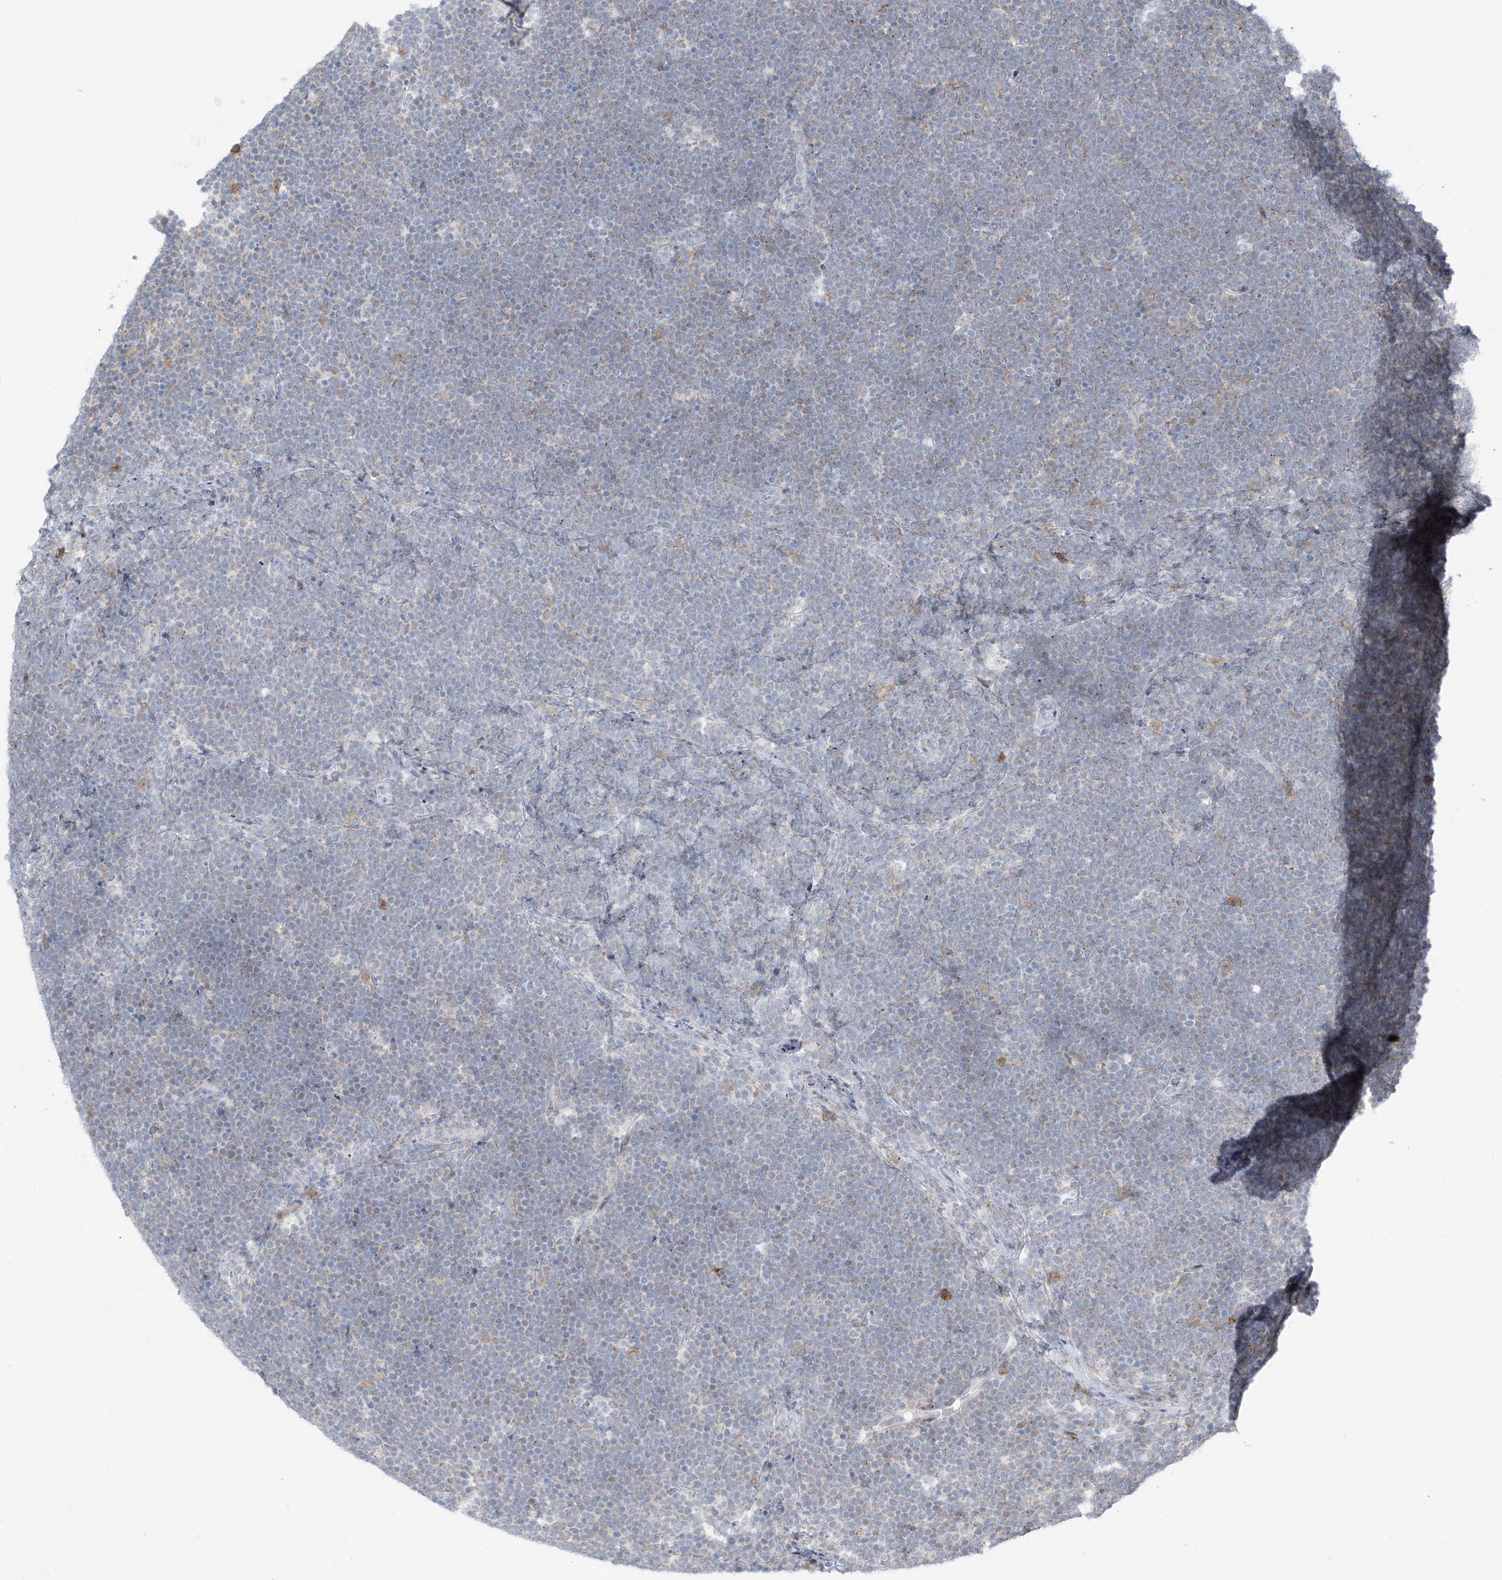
{"staining": {"intensity": "negative", "quantity": "none", "location": "none"}, "tissue": "lymphoma", "cell_type": "Tumor cells", "image_type": "cancer", "snomed": [{"axis": "morphology", "description": "Malignant lymphoma, non-Hodgkin's type, High grade"}, {"axis": "topography", "description": "Lymph node"}], "caption": "Immunohistochemical staining of human lymphoma displays no significant positivity in tumor cells.", "gene": "LIN9", "patient": {"sex": "male", "age": 13}}